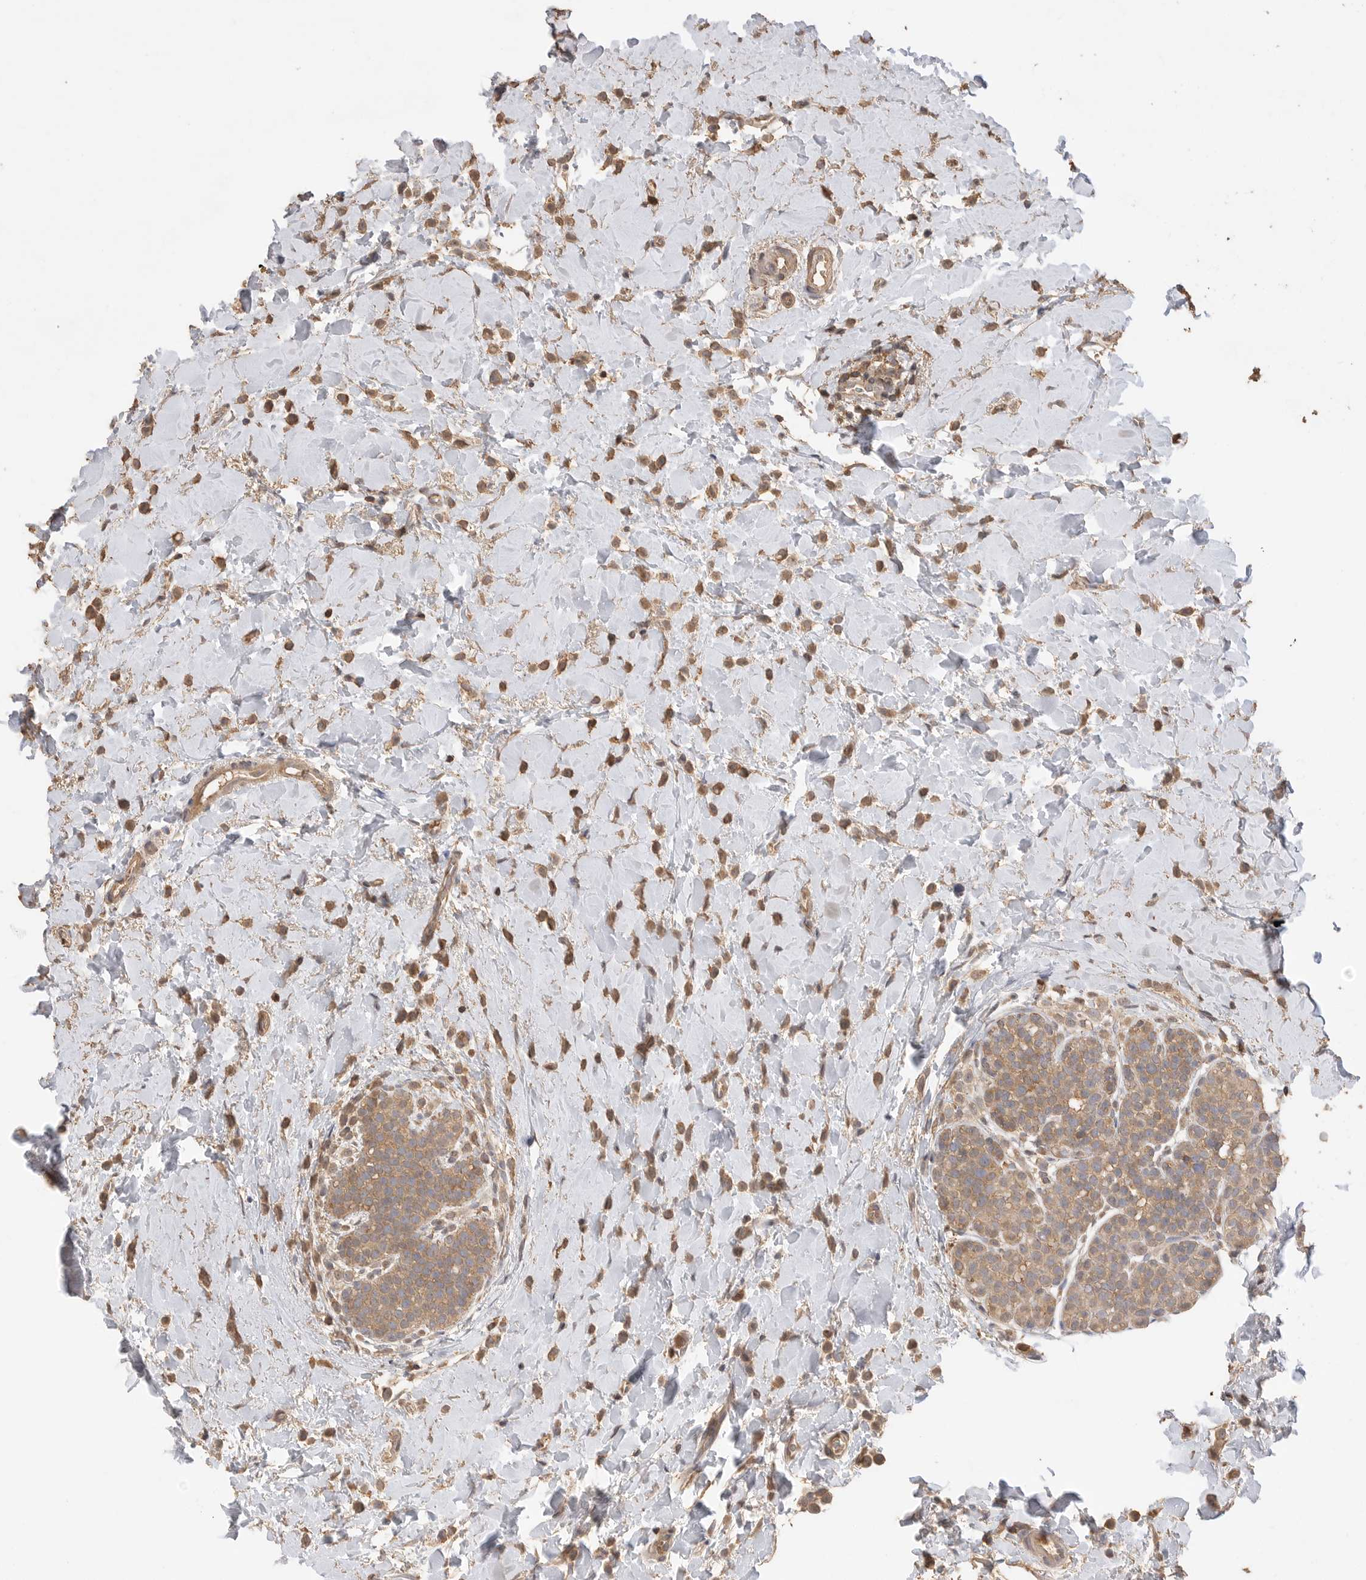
{"staining": {"intensity": "moderate", "quantity": ">75%", "location": "cytoplasmic/membranous"}, "tissue": "breast cancer", "cell_type": "Tumor cells", "image_type": "cancer", "snomed": [{"axis": "morphology", "description": "Normal tissue, NOS"}, {"axis": "morphology", "description": "Lobular carcinoma"}, {"axis": "topography", "description": "Breast"}], "caption": "Breast lobular carcinoma stained with a protein marker shows moderate staining in tumor cells.", "gene": "MAP2K1", "patient": {"sex": "female", "age": 50}}